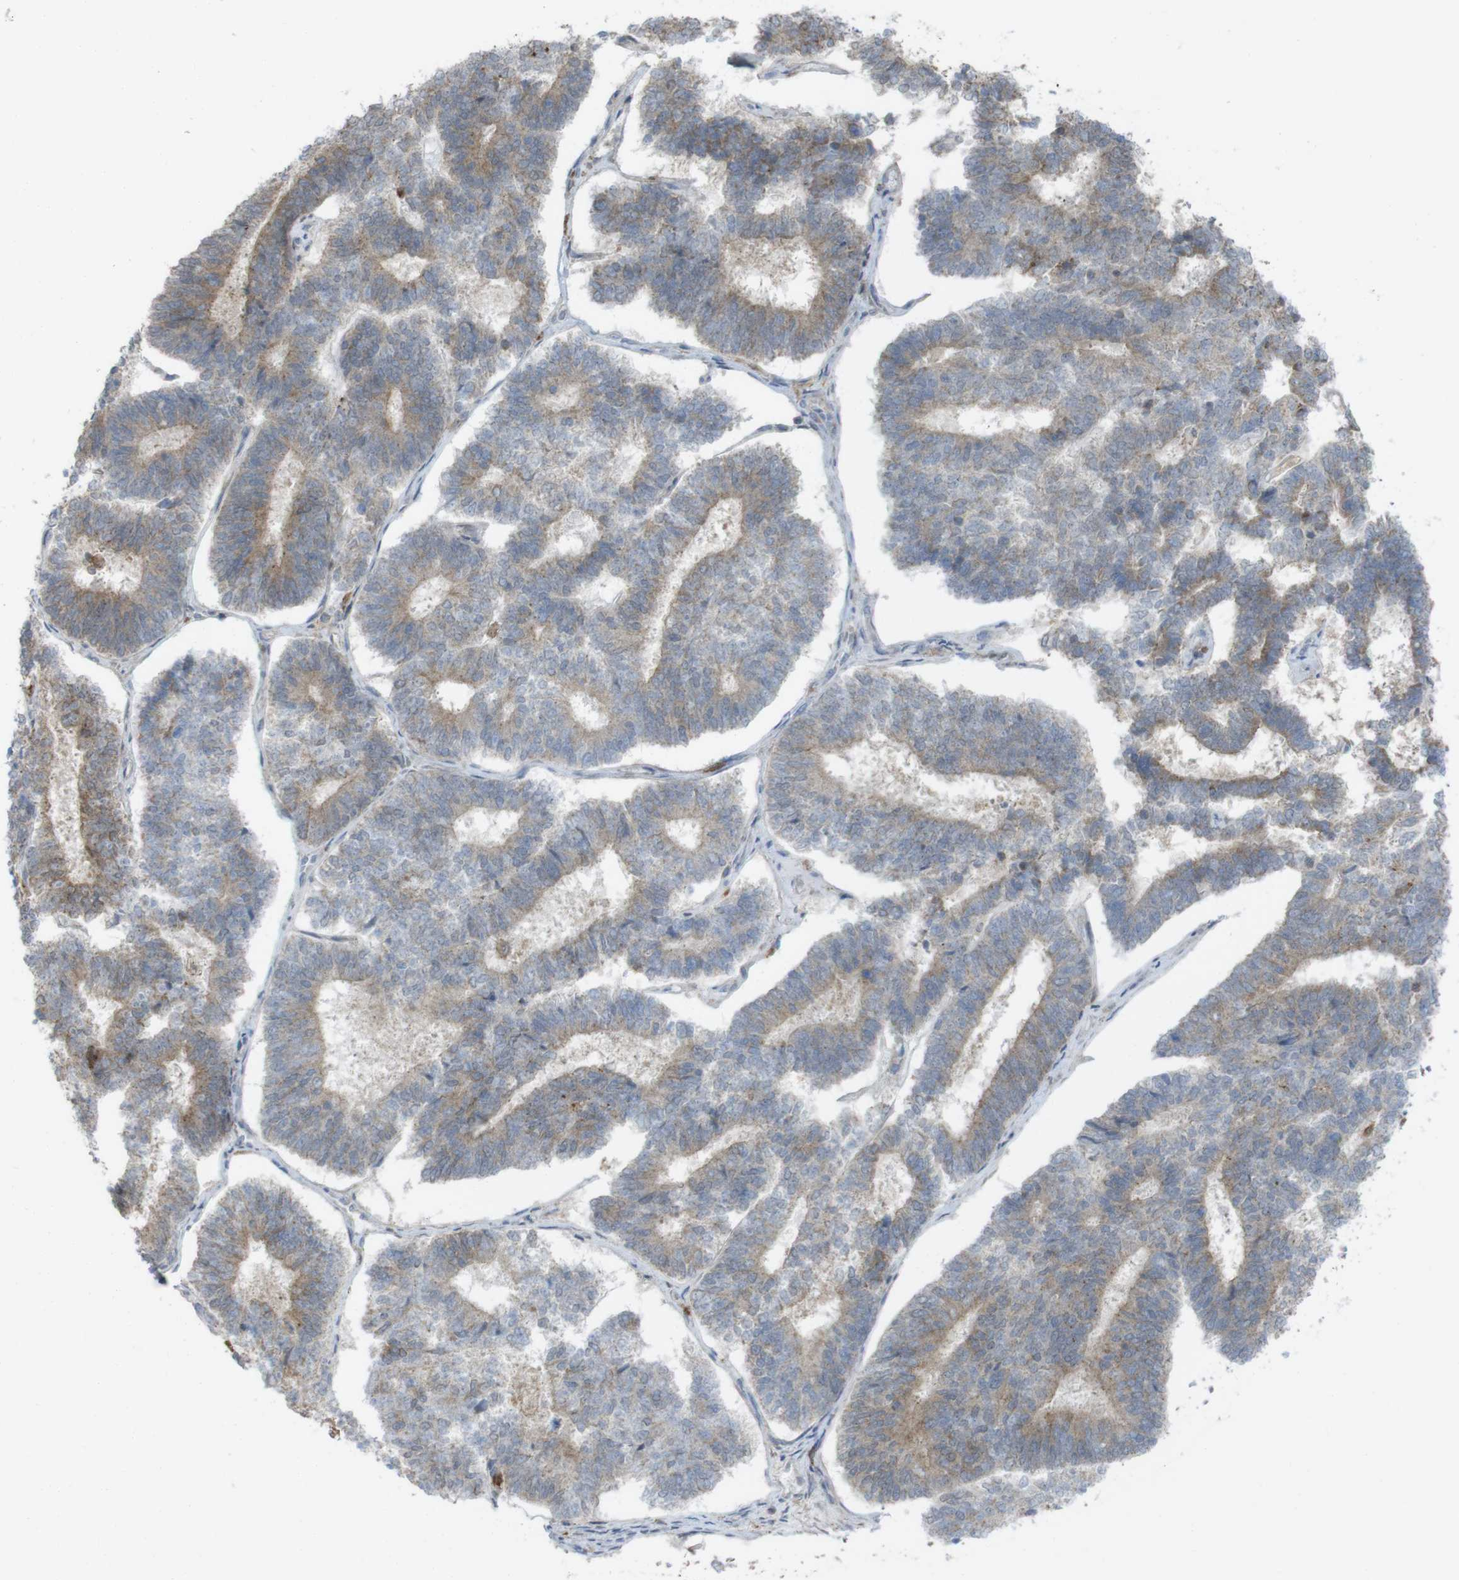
{"staining": {"intensity": "weak", "quantity": "<25%", "location": "cytoplasmic/membranous"}, "tissue": "endometrial cancer", "cell_type": "Tumor cells", "image_type": "cancer", "snomed": [{"axis": "morphology", "description": "Adenocarcinoma, NOS"}, {"axis": "topography", "description": "Endometrium"}], "caption": "An immunohistochemistry micrograph of endometrial cancer is shown. There is no staining in tumor cells of endometrial cancer.", "gene": "PRKCD", "patient": {"sex": "female", "age": 70}}